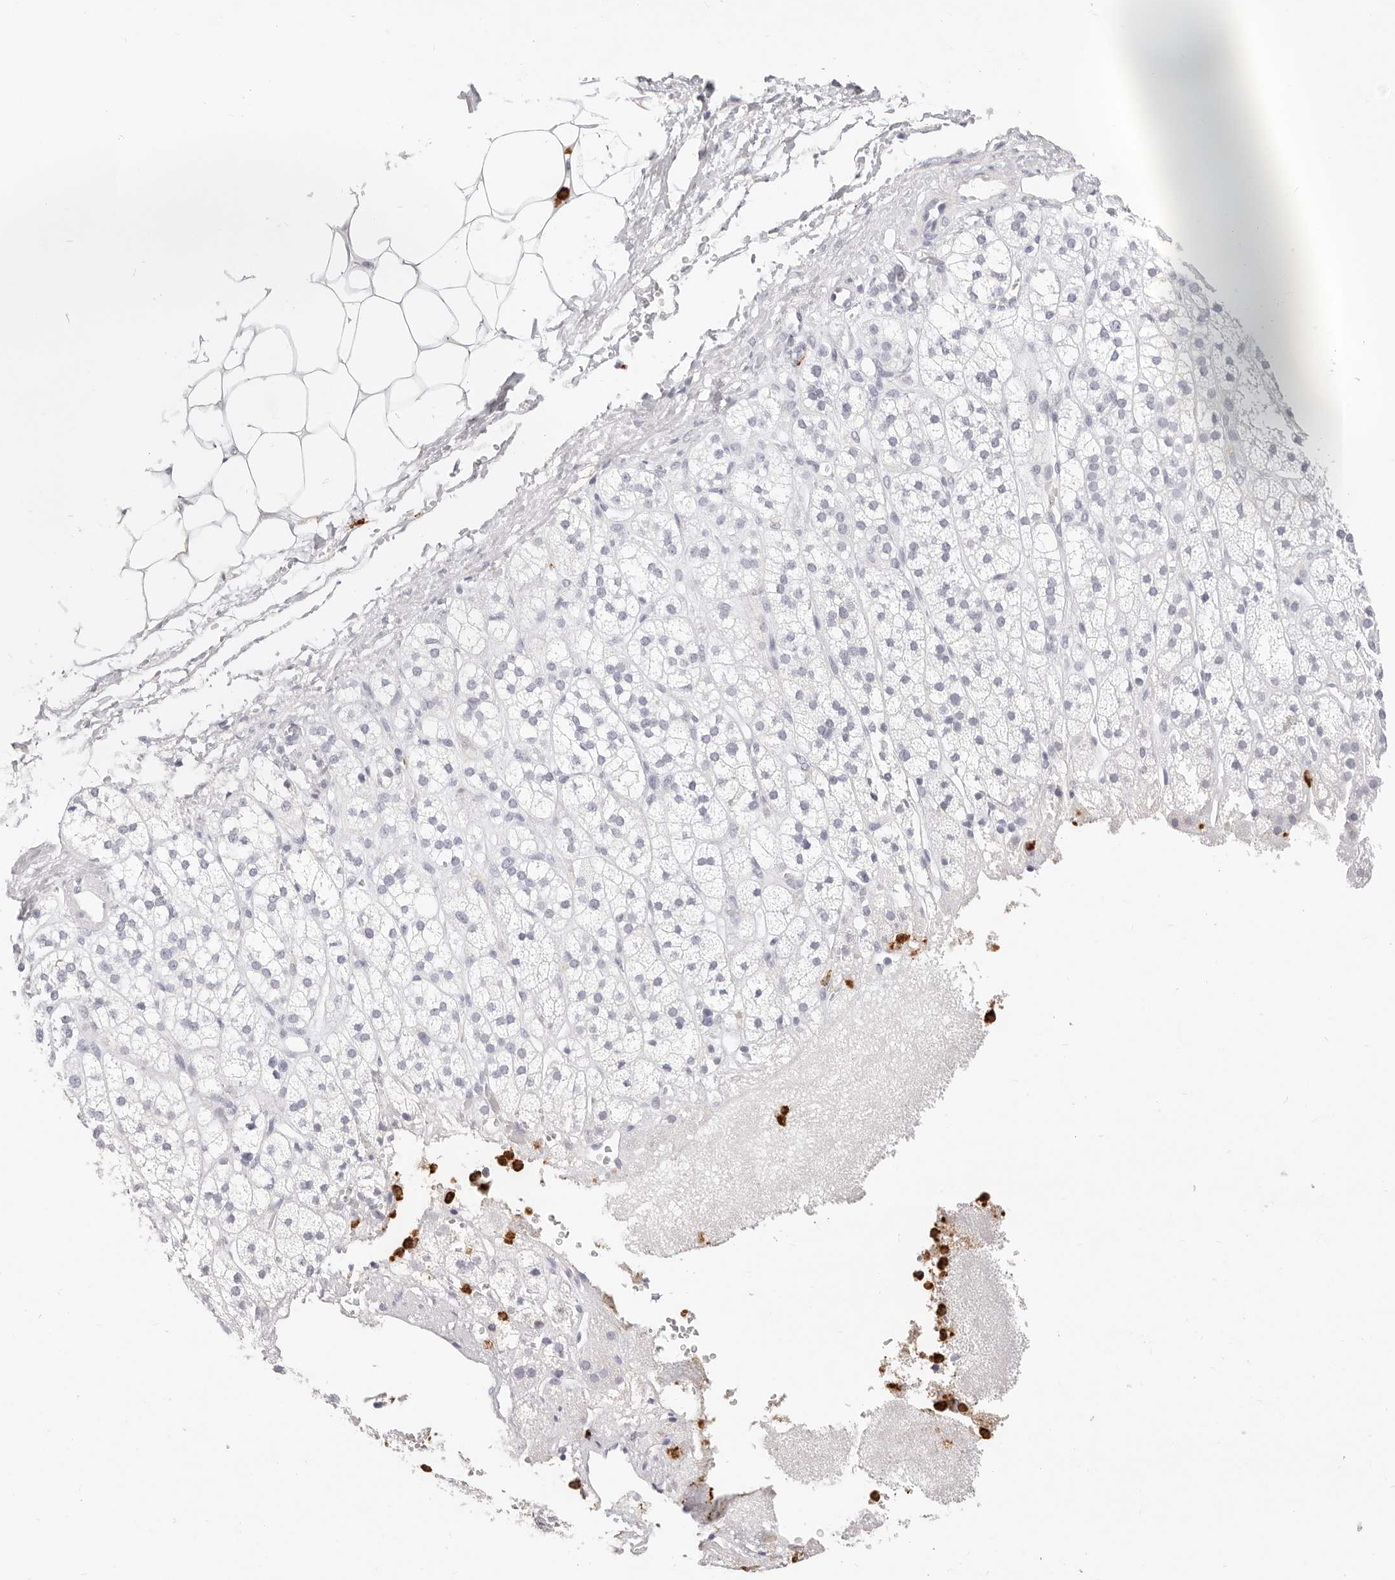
{"staining": {"intensity": "negative", "quantity": "none", "location": "none"}, "tissue": "adrenal gland", "cell_type": "Glandular cells", "image_type": "normal", "snomed": [{"axis": "morphology", "description": "Normal tissue, NOS"}, {"axis": "topography", "description": "Adrenal gland"}], "caption": "Immunohistochemistry (IHC) image of benign human adrenal gland stained for a protein (brown), which shows no positivity in glandular cells.", "gene": "CAMP", "patient": {"sex": "male", "age": 56}}